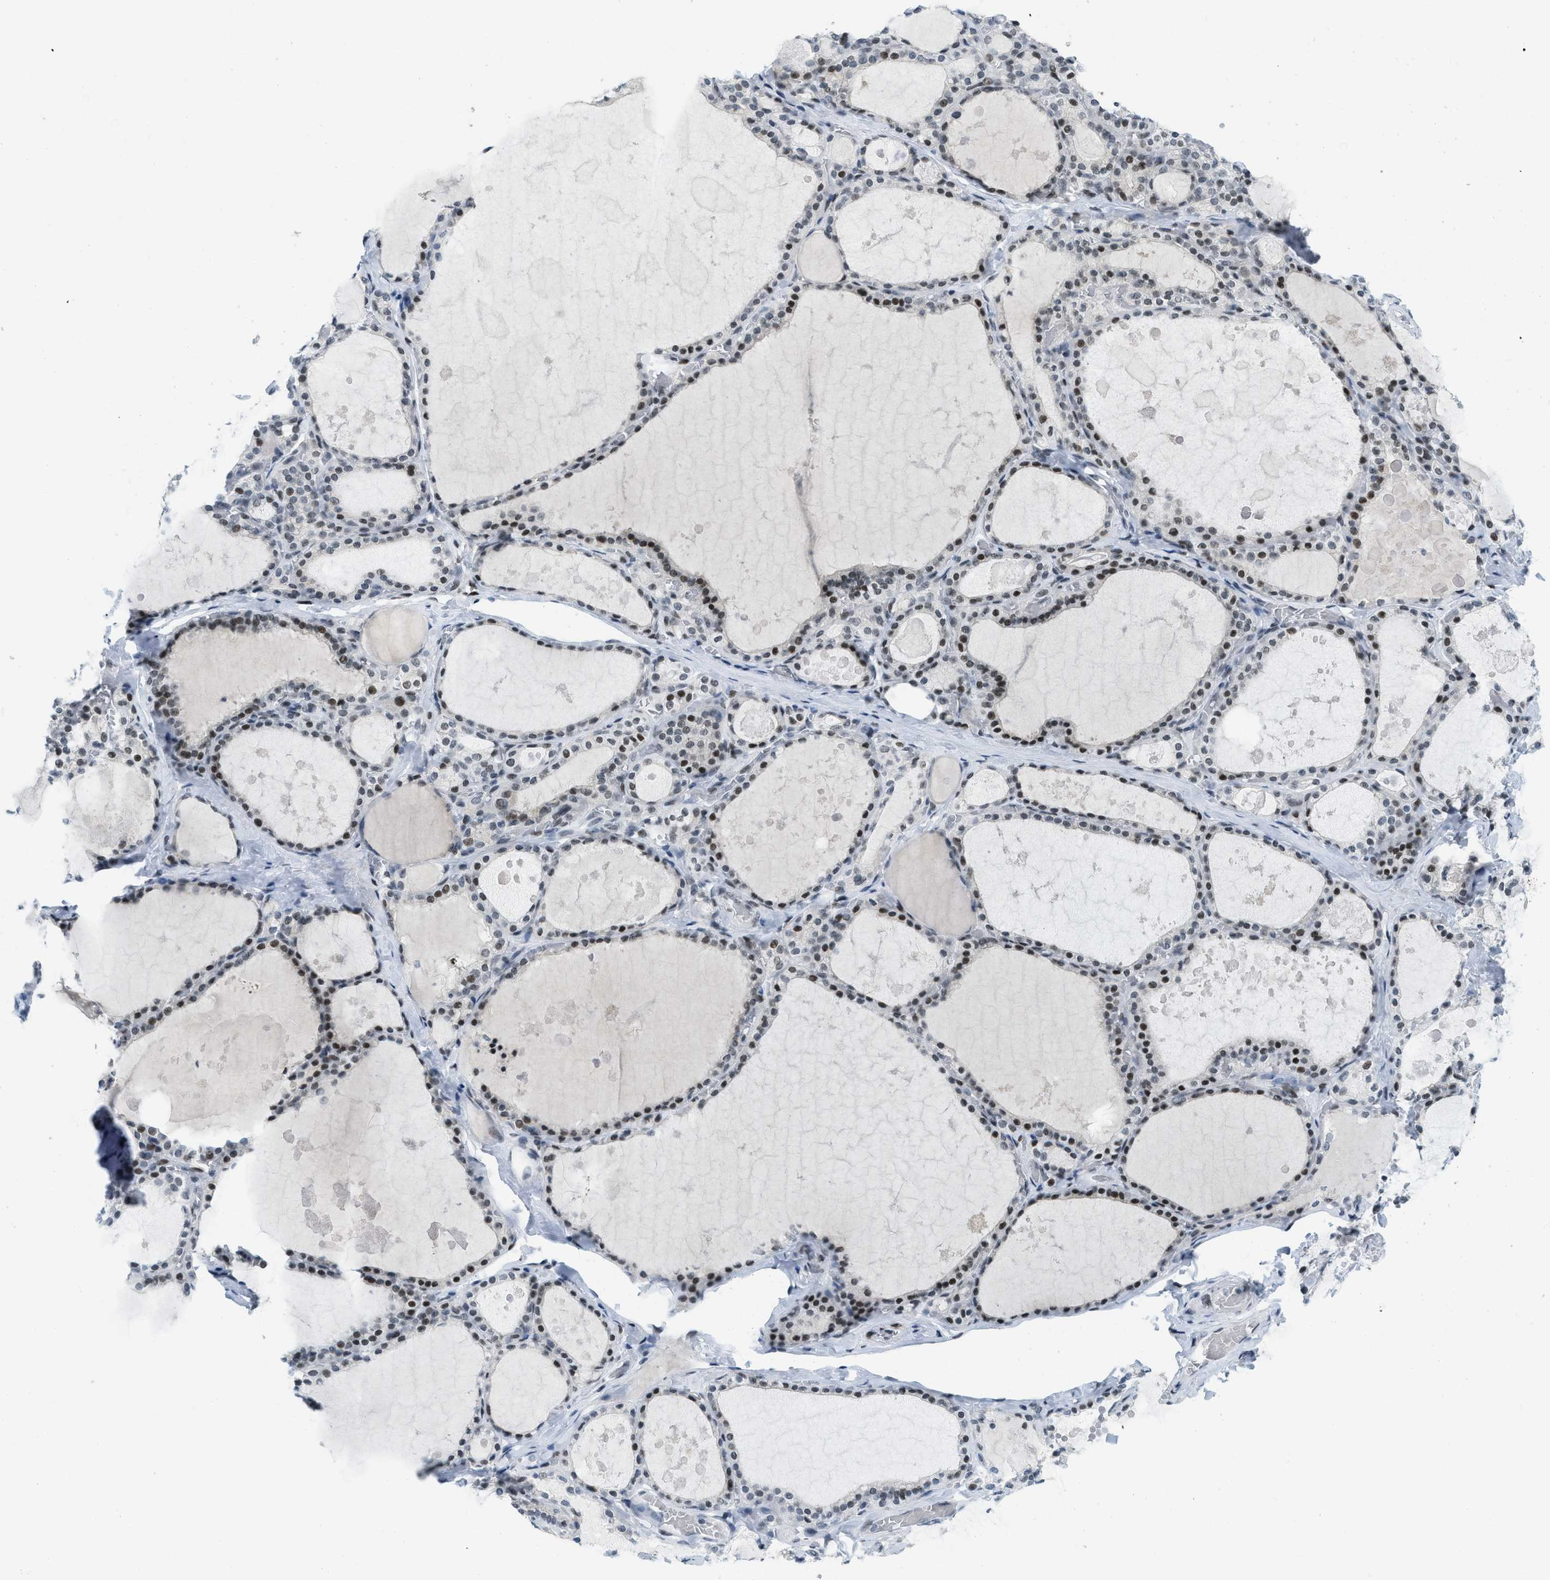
{"staining": {"intensity": "strong", "quantity": "25%-75%", "location": "nuclear"}, "tissue": "thyroid gland", "cell_type": "Glandular cells", "image_type": "normal", "snomed": [{"axis": "morphology", "description": "Normal tissue, NOS"}, {"axis": "topography", "description": "Thyroid gland"}], "caption": "Unremarkable thyroid gland demonstrates strong nuclear positivity in approximately 25%-75% of glandular cells.", "gene": "PBX1", "patient": {"sex": "male", "age": 56}}